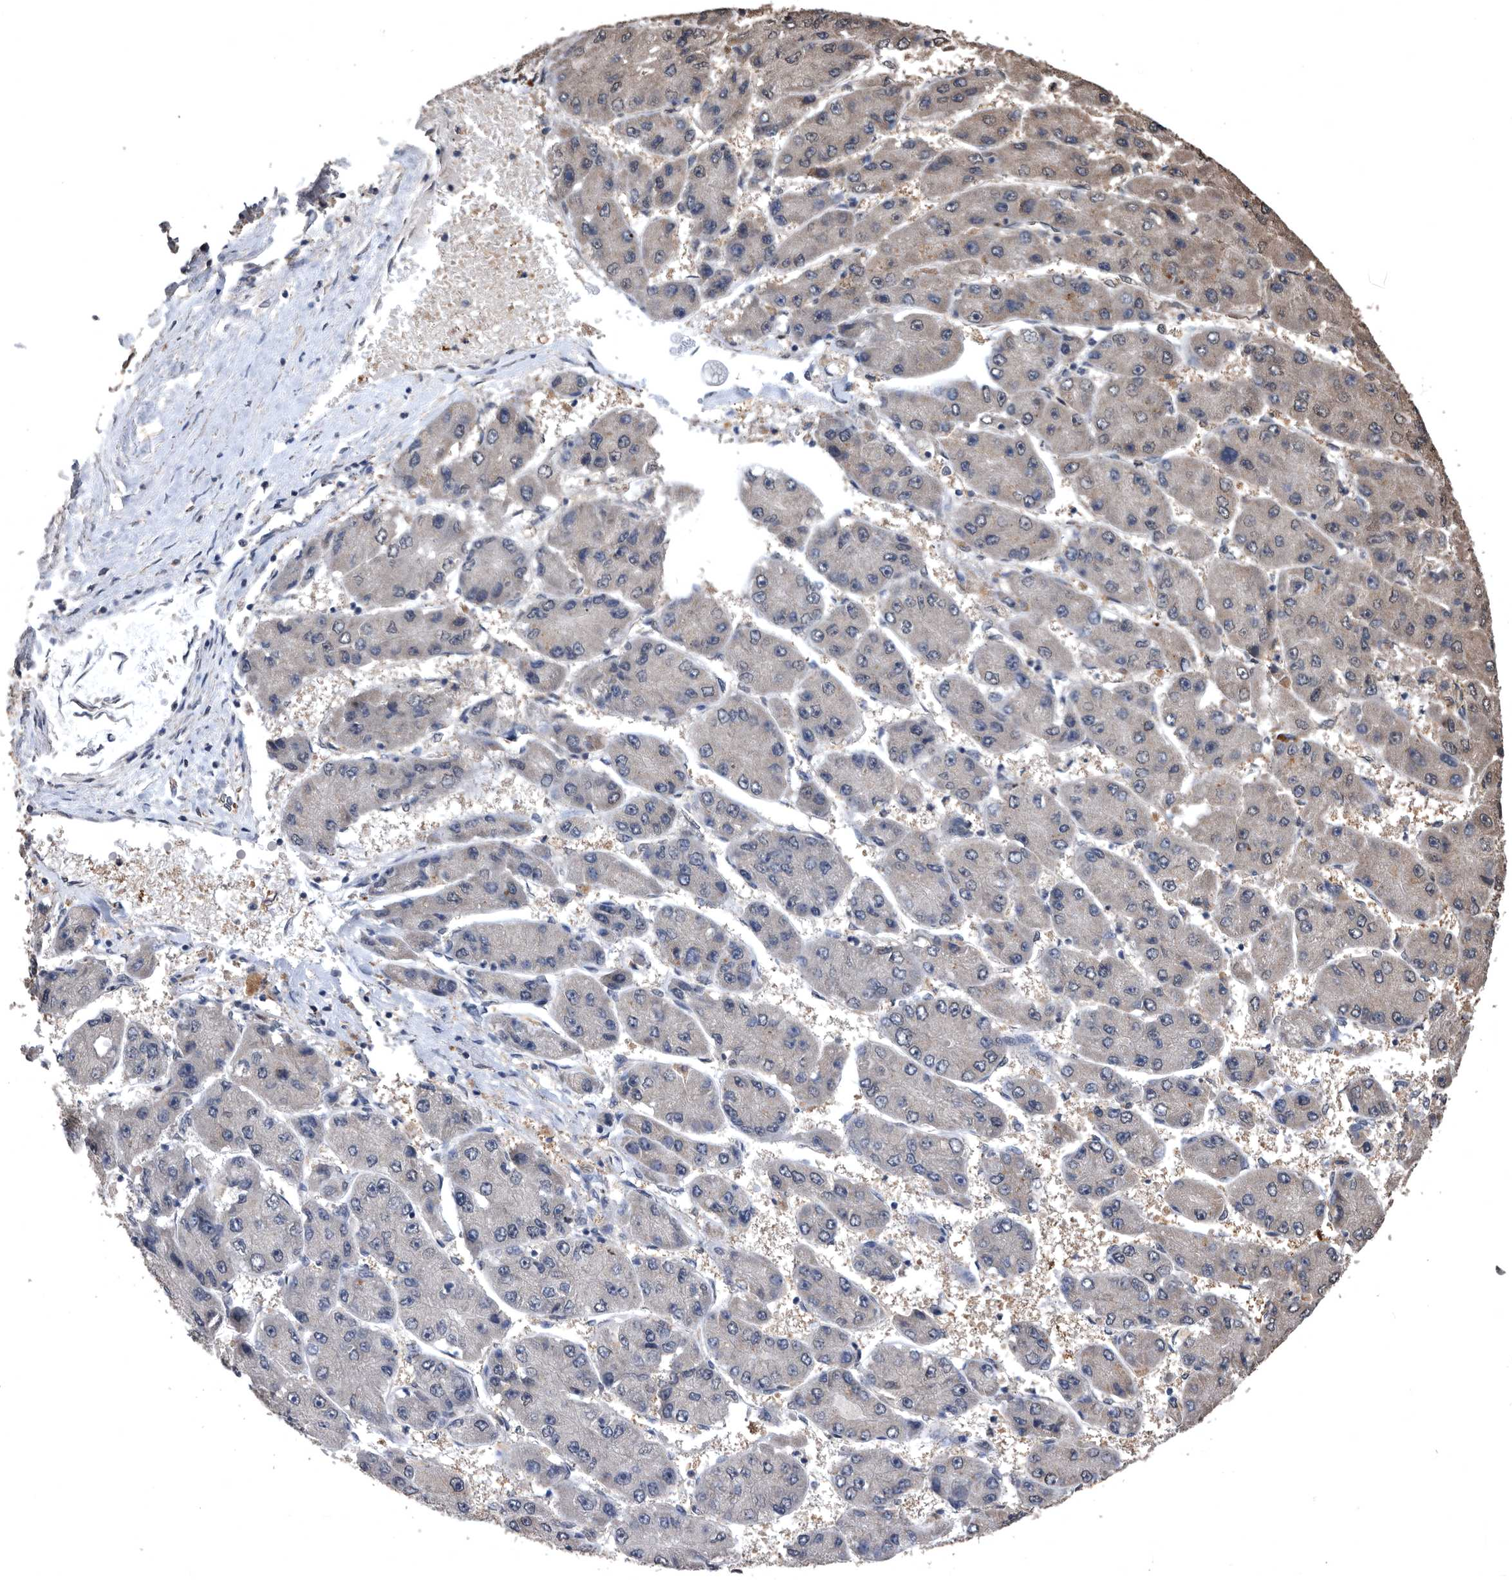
{"staining": {"intensity": "moderate", "quantity": "<25%", "location": "cytoplasmic/membranous"}, "tissue": "liver cancer", "cell_type": "Tumor cells", "image_type": "cancer", "snomed": [{"axis": "morphology", "description": "Carcinoma, Hepatocellular, NOS"}, {"axis": "topography", "description": "Liver"}], "caption": "Approximately <25% of tumor cells in human liver hepatocellular carcinoma exhibit moderate cytoplasmic/membranous protein positivity as visualized by brown immunohistochemical staining.", "gene": "NRBP1", "patient": {"sex": "female", "age": 61}}